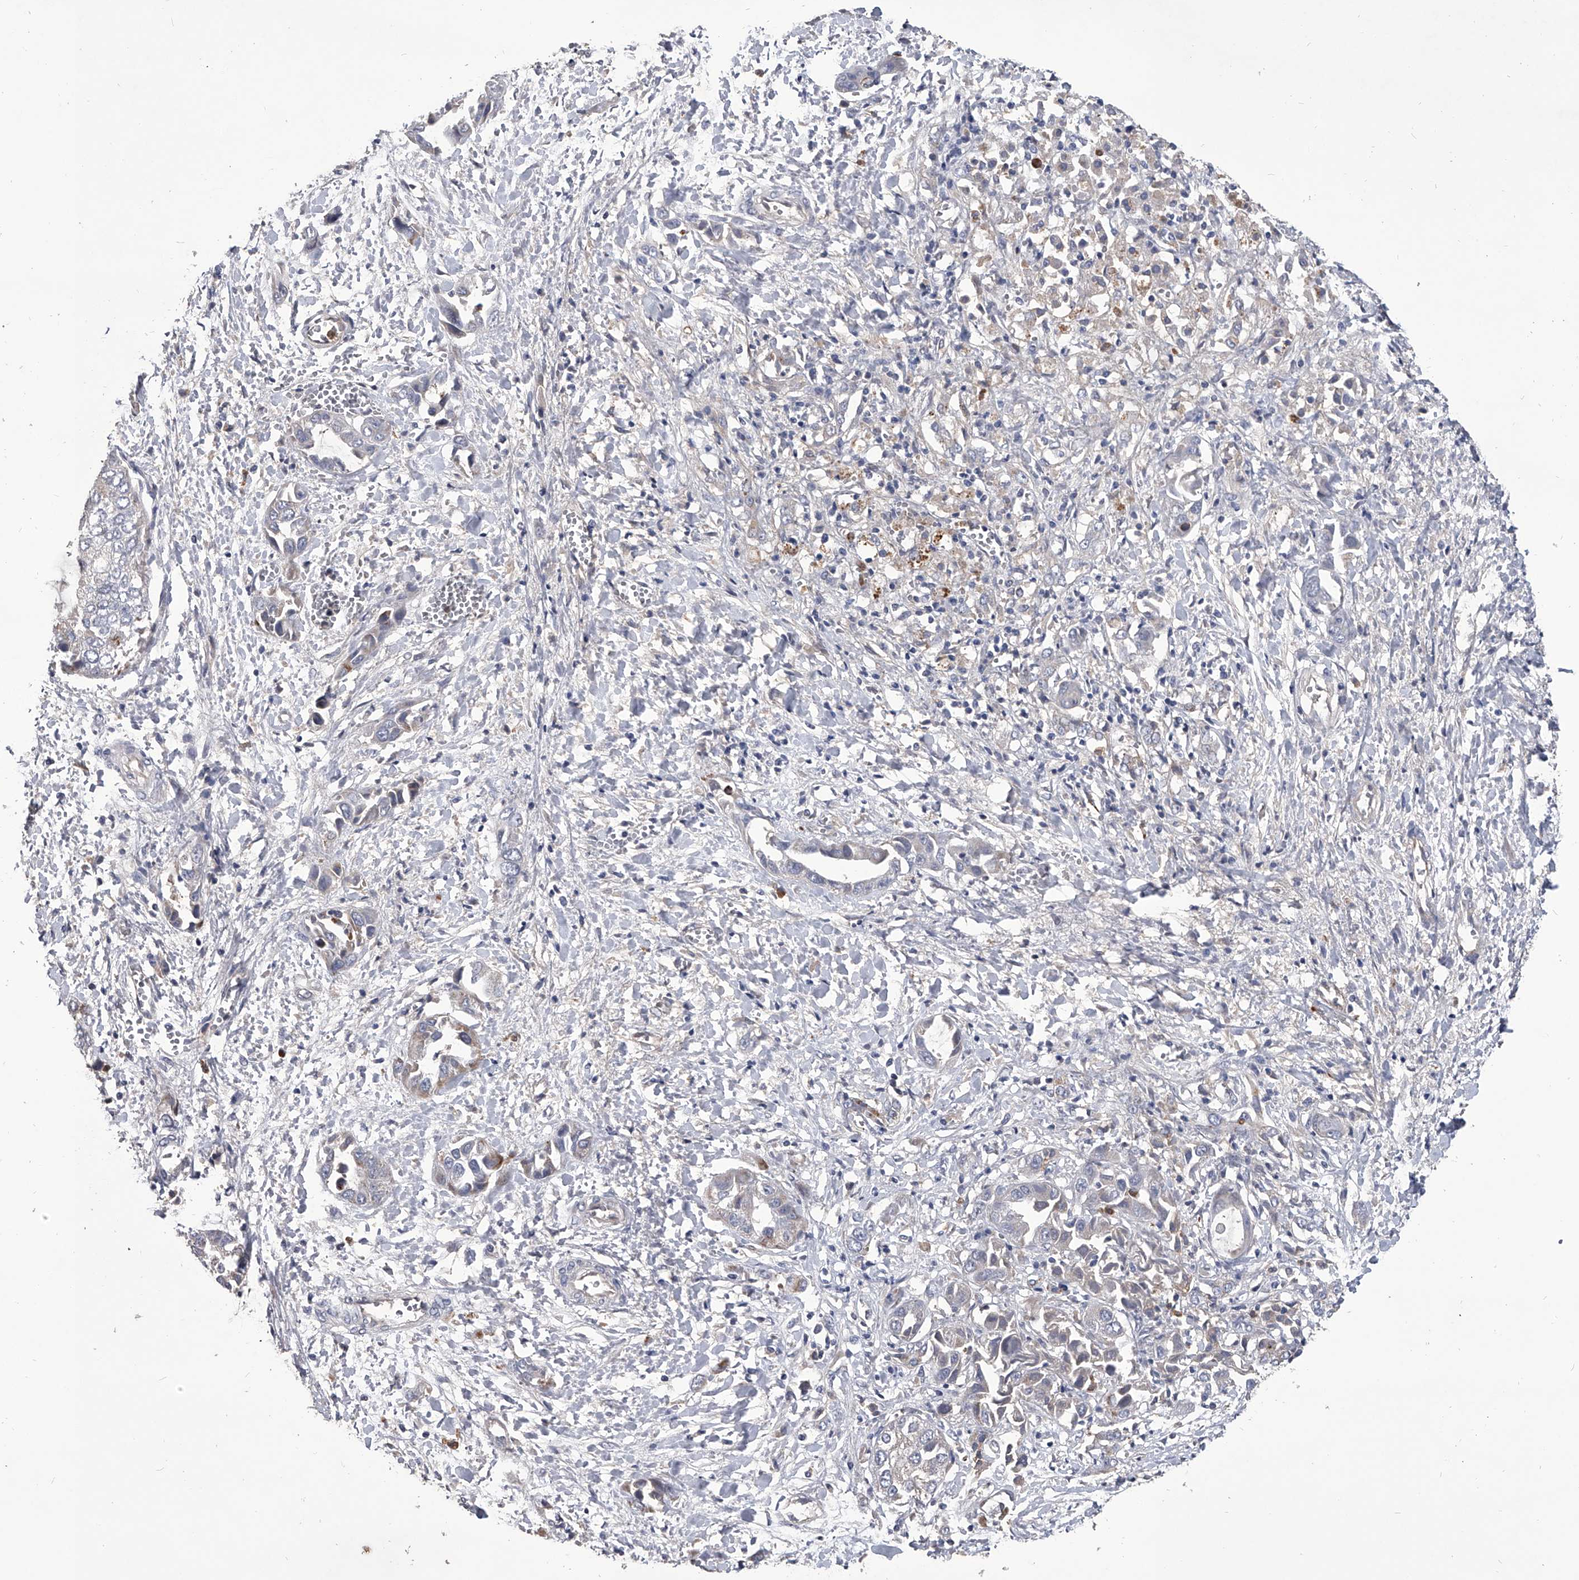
{"staining": {"intensity": "weak", "quantity": "<25%", "location": "cytoplasmic/membranous"}, "tissue": "liver cancer", "cell_type": "Tumor cells", "image_type": "cancer", "snomed": [{"axis": "morphology", "description": "Cholangiocarcinoma"}, {"axis": "topography", "description": "Liver"}], "caption": "Immunohistochemical staining of liver cancer shows no significant staining in tumor cells.", "gene": "NRP1", "patient": {"sex": "female", "age": 52}}